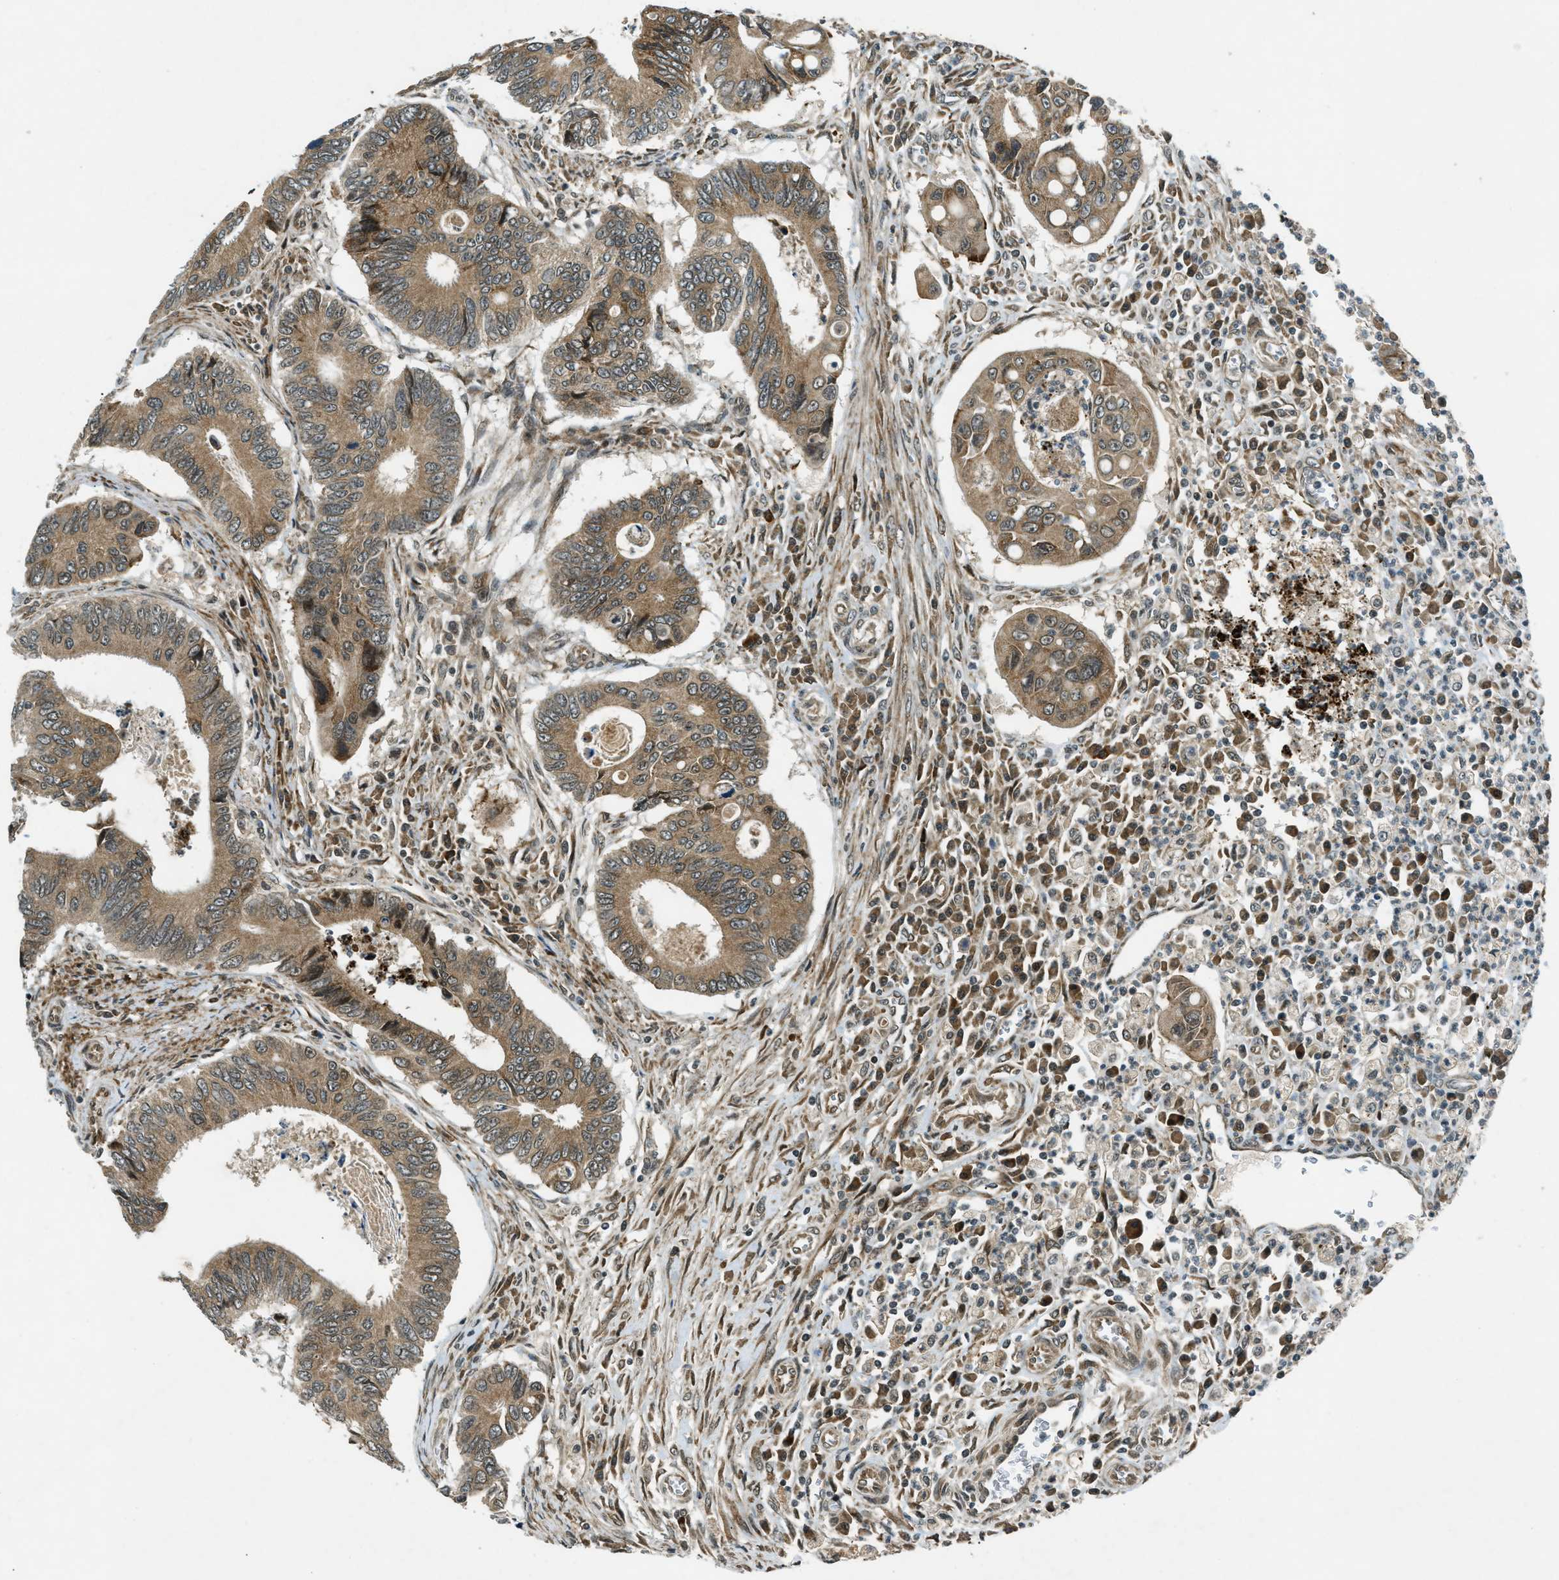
{"staining": {"intensity": "moderate", "quantity": ">75%", "location": "cytoplasmic/membranous"}, "tissue": "colorectal cancer", "cell_type": "Tumor cells", "image_type": "cancer", "snomed": [{"axis": "morphology", "description": "Inflammation, NOS"}, {"axis": "morphology", "description": "Adenocarcinoma, NOS"}, {"axis": "topography", "description": "Colon"}], "caption": "Approximately >75% of tumor cells in colorectal adenocarcinoma display moderate cytoplasmic/membranous protein expression as visualized by brown immunohistochemical staining.", "gene": "EIF2AK3", "patient": {"sex": "male", "age": 72}}